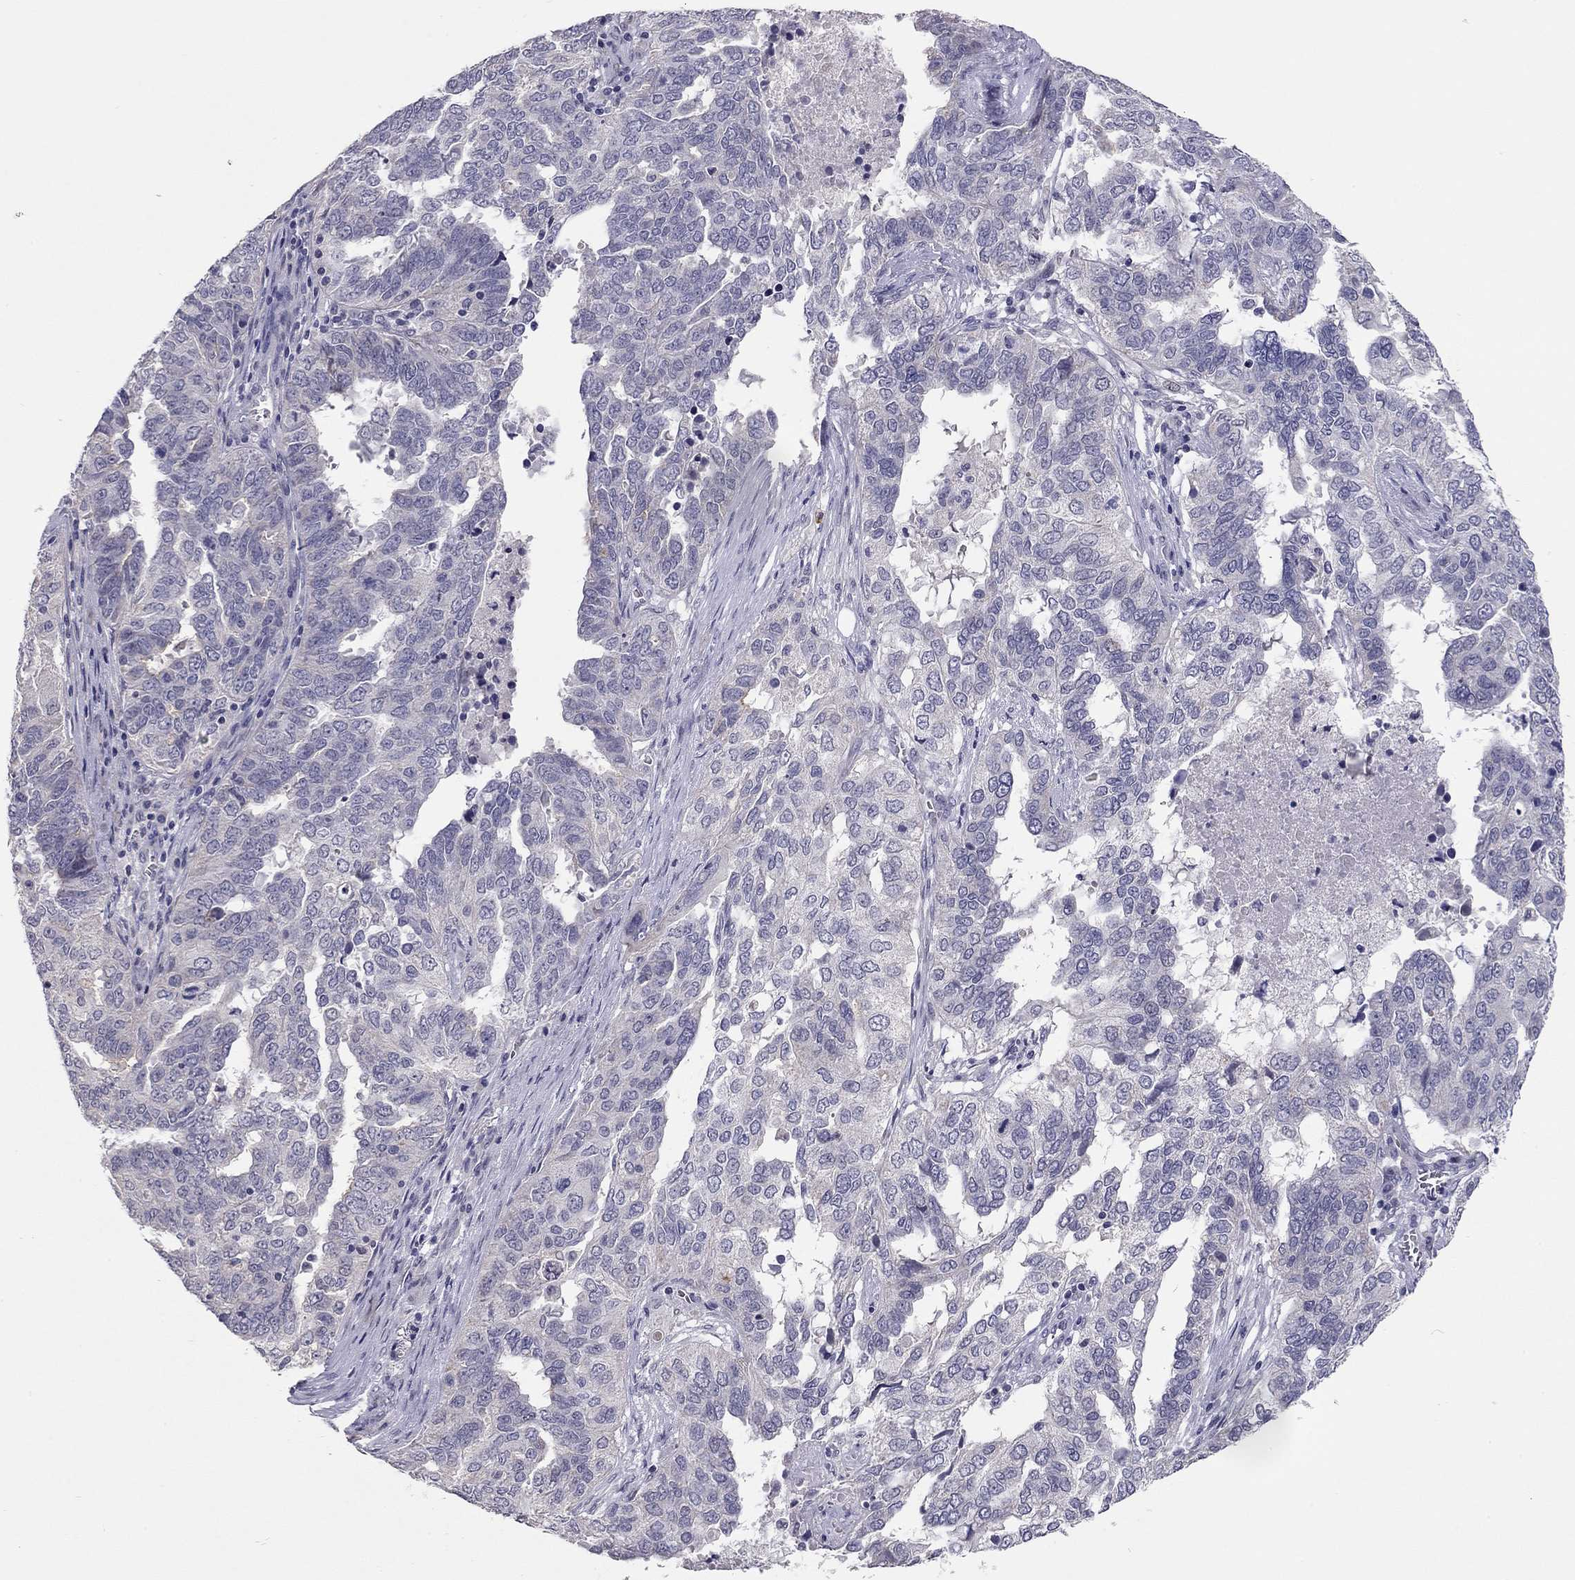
{"staining": {"intensity": "negative", "quantity": "none", "location": "none"}, "tissue": "ovarian cancer", "cell_type": "Tumor cells", "image_type": "cancer", "snomed": [{"axis": "morphology", "description": "Carcinoma, endometroid"}, {"axis": "topography", "description": "Soft tissue"}, {"axis": "topography", "description": "Ovary"}], "caption": "Ovarian cancer (endometroid carcinoma) was stained to show a protein in brown. There is no significant expression in tumor cells. (Immunohistochemistry, brightfield microscopy, high magnification).", "gene": "SCARB1", "patient": {"sex": "female", "age": 52}}